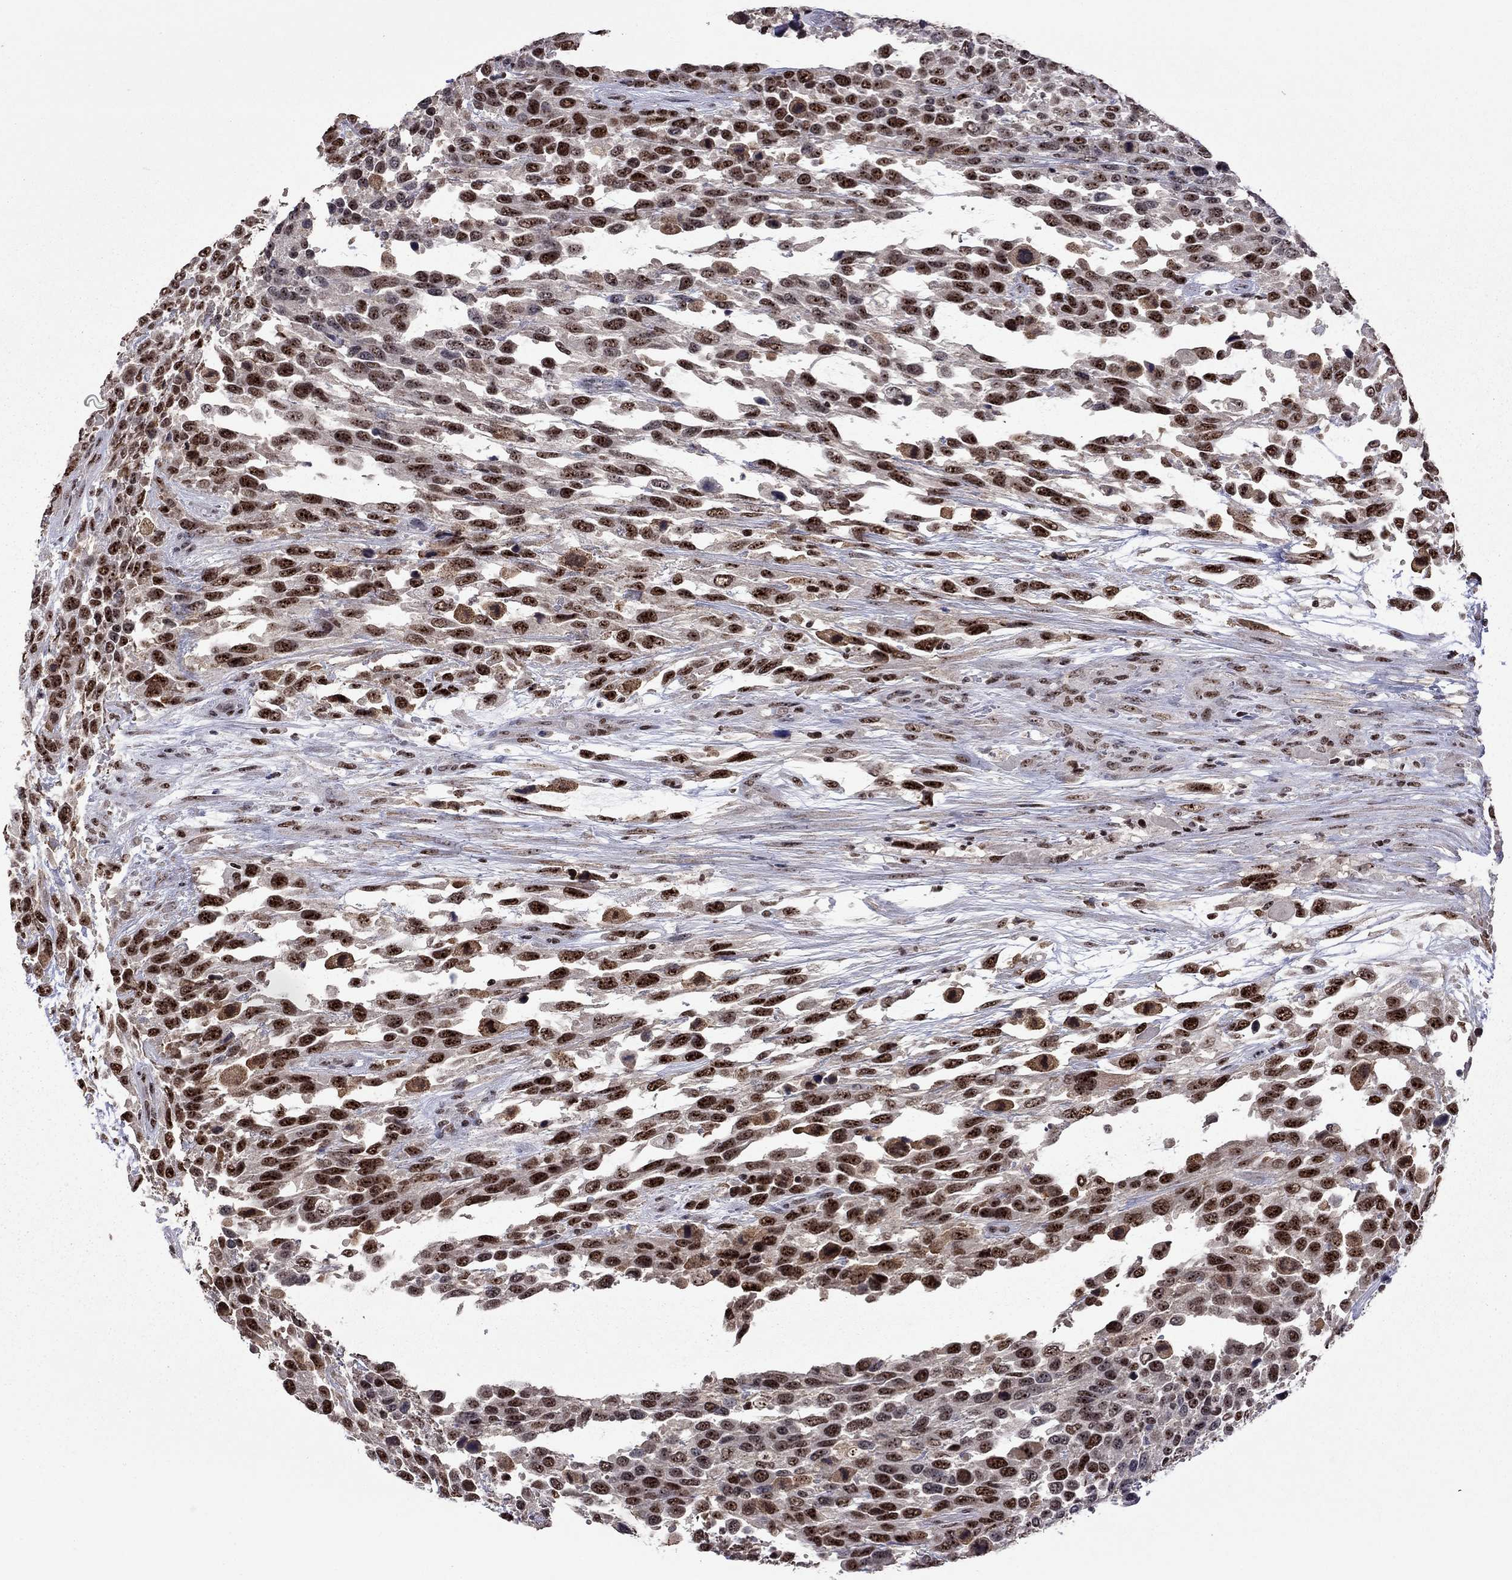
{"staining": {"intensity": "strong", "quantity": ">75%", "location": "nuclear"}, "tissue": "urothelial cancer", "cell_type": "Tumor cells", "image_type": "cancer", "snomed": [{"axis": "morphology", "description": "Urothelial carcinoma, High grade"}, {"axis": "topography", "description": "Urinary bladder"}], "caption": "IHC histopathology image of neoplastic tissue: human urothelial cancer stained using immunohistochemistry demonstrates high levels of strong protein expression localized specifically in the nuclear of tumor cells, appearing as a nuclear brown color.", "gene": "SPOUT1", "patient": {"sex": "female", "age": 70}}